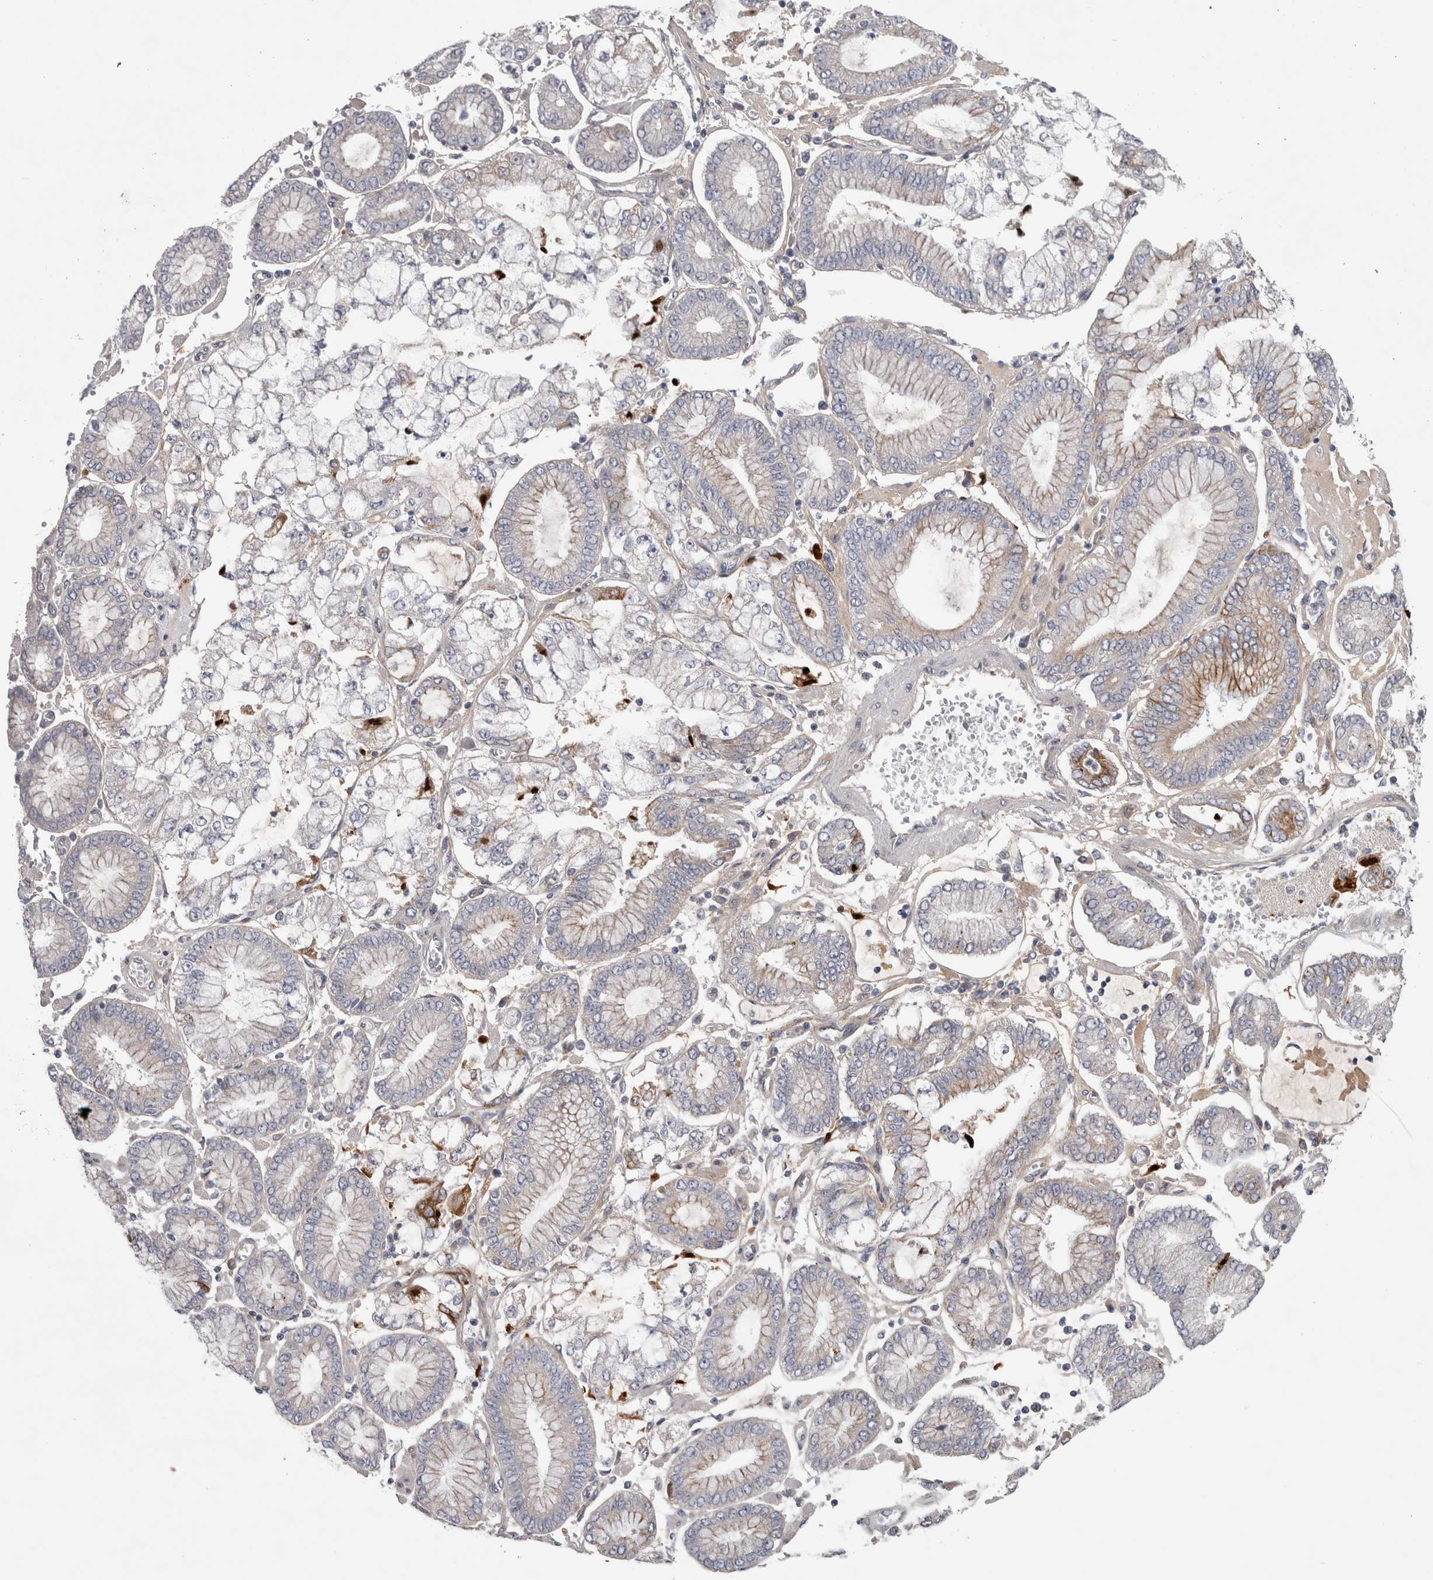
{"staining": {"intensity": "negative", "quantity": "none", "location": "none"}, "tissue": "stomach cancer", "cell_type": "Tumor cells", "image_type": "cancer", "snomed": [{"axis": "morphology", "description": "Adenocarcinoma, NOS"}, {"axis": "topography", "description": "Stomach"}], "caption": "Adenocarcinoma (stomach) was stained to show a protein in brown. There is no significant expression in tumor cells.", "gene": "ATXN2", "patient": {"sex": "male", "age": 76}}